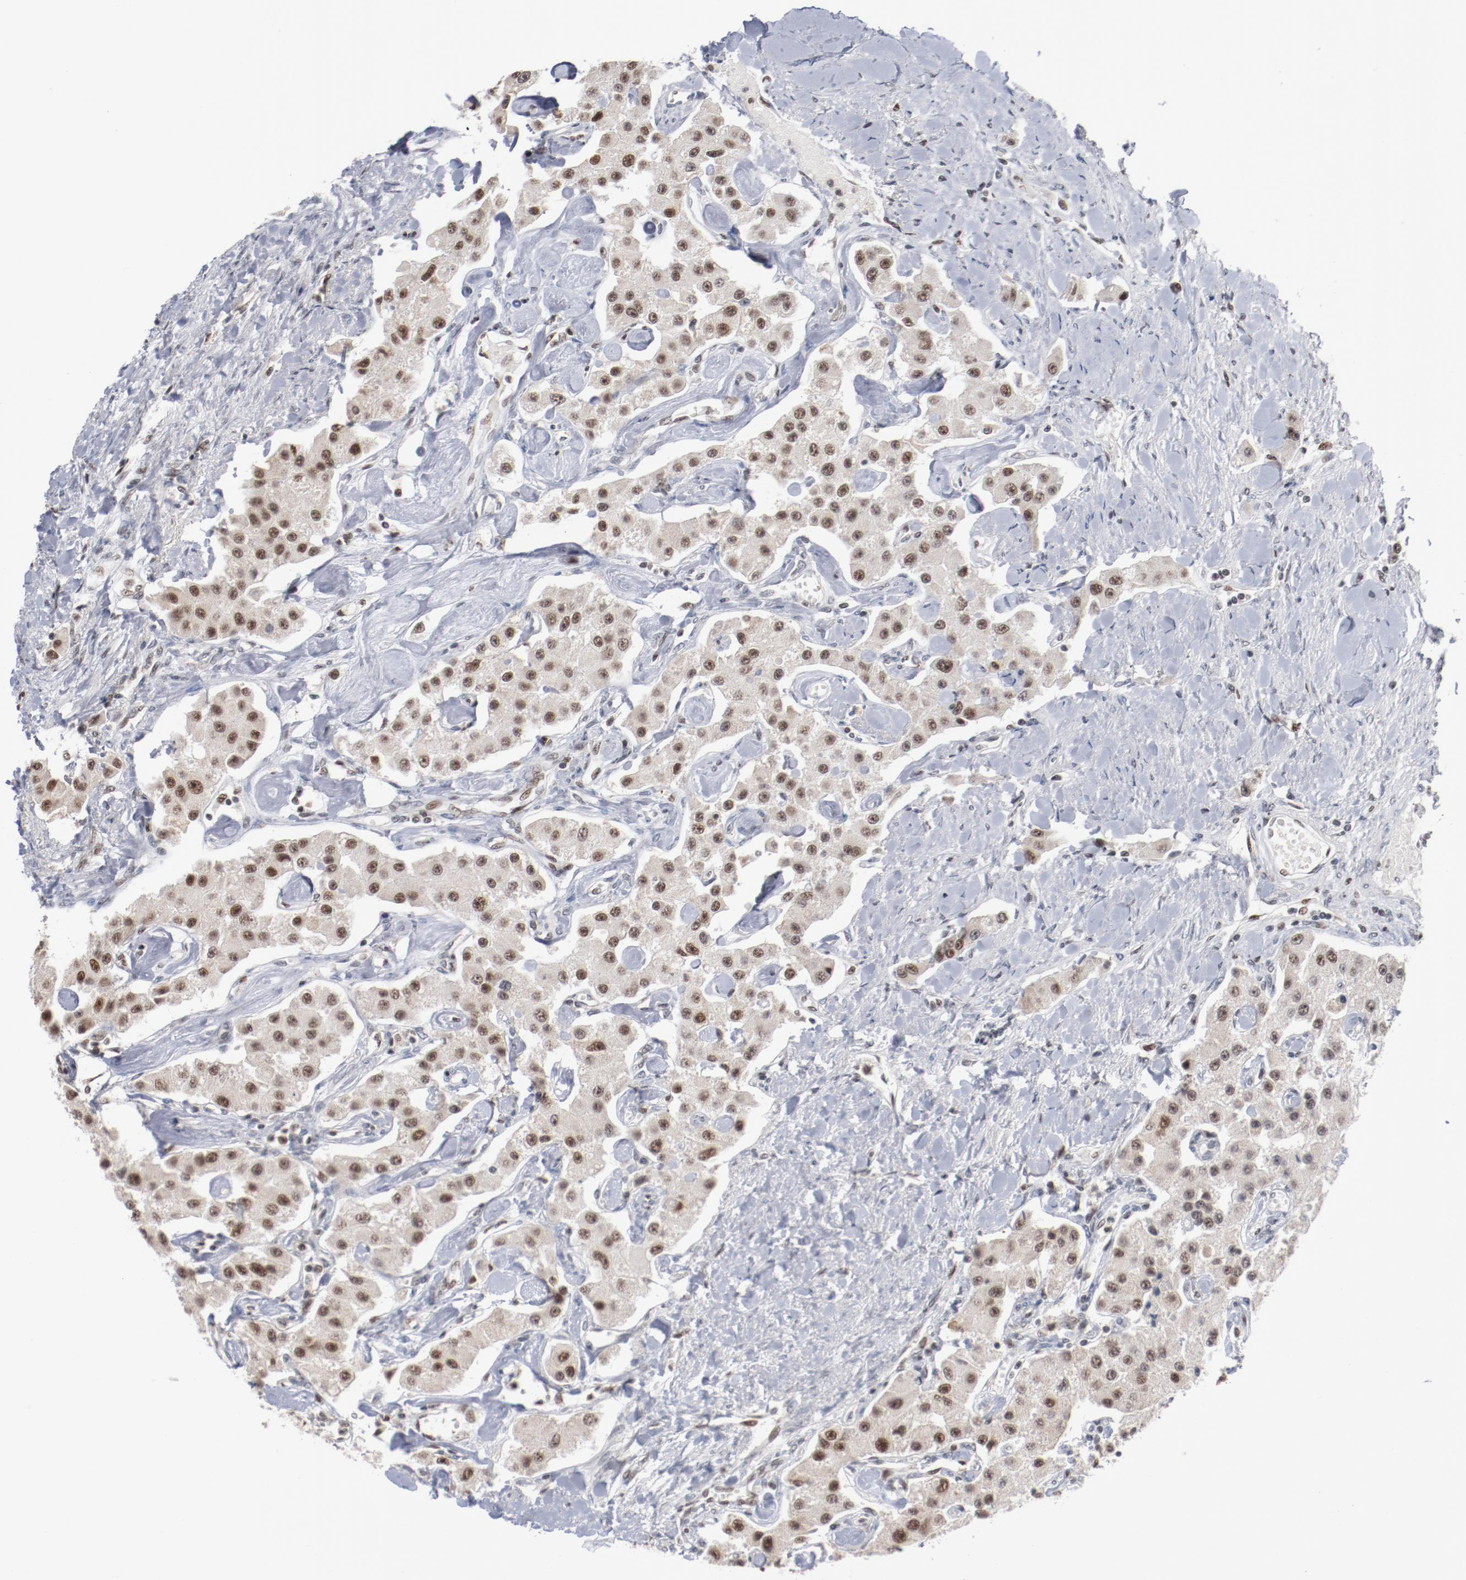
{"staining": {"intensity": "moderate", "quantity": ">75%", "location": "cytoplasmic/membranous,nuclear"}, "tissue": "carcinoid", "cell_type": "Tumor cells", "image_type": "cancer", "snomed": [{"axis": "morphology", "description": "Carcinoid, malignant, NOS"}, {"axis": "topography", "description": "Pancreas"}], "caption": "Protein staining of carcinoid tissue demonstrates moderate cytoplasmic/membranous and nuclear expression in approximately >75% of tumor cells.", "gene": "BUB3", "patient": {"sex": "male", "age": 41}}